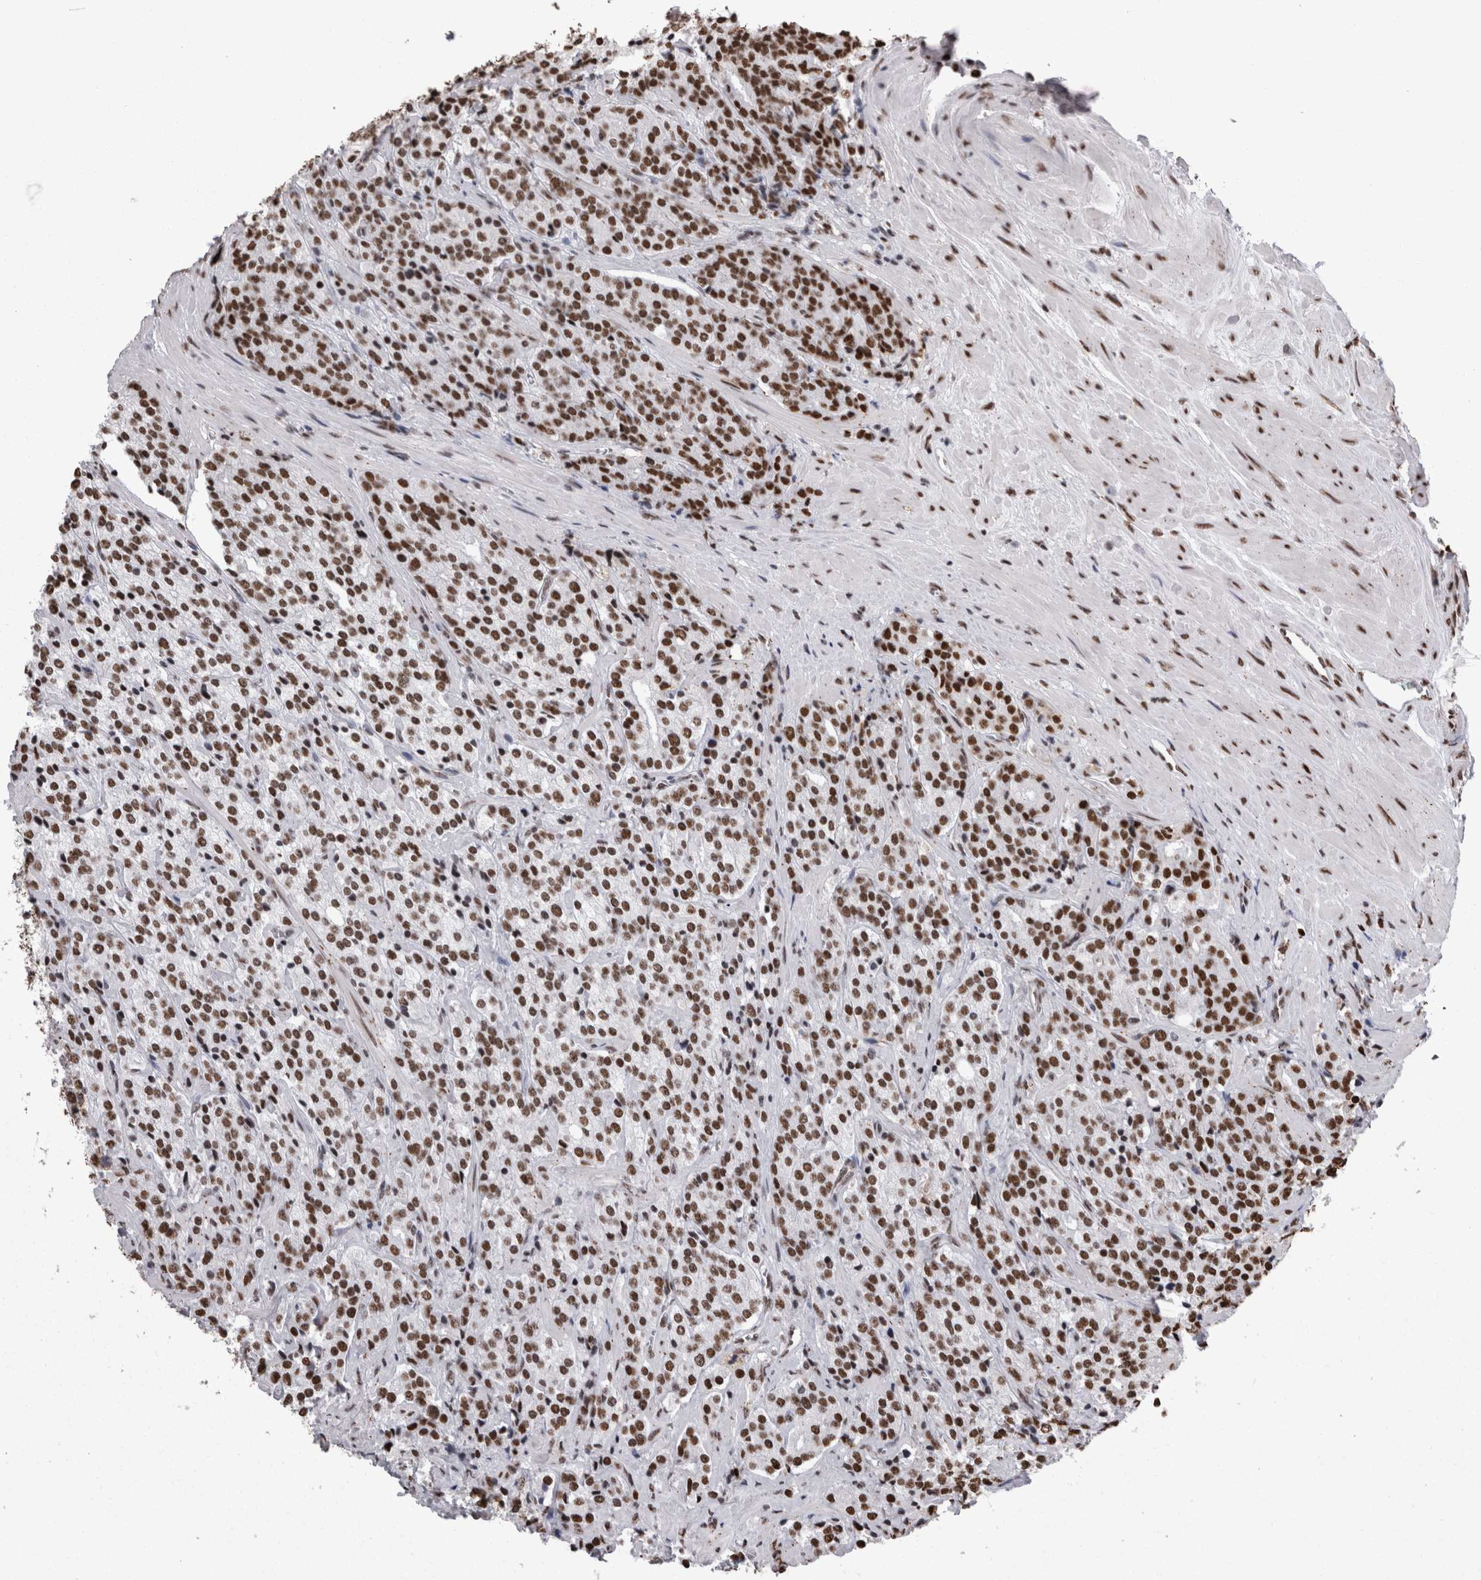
{"staining": {"intensity": "strong", "quantity": ">75%", "location": "nuclear"}, "tissue": "prostate cancer", "cell_type": "Tumor cells", "image_type": "cancer", "snomed": [{"axis": "morphology", "description": "Adenocarcinoma, High grade"}, {"axis": "topography", "description": "Prostate"}], "caption": "This micrograph exhibits IHC staining of prostate cancer, with high strong nuclear positivity in about >75% of tumor cells.", "gene": "HNRNPM", "patient": {"sex": "male", "age": 71}}